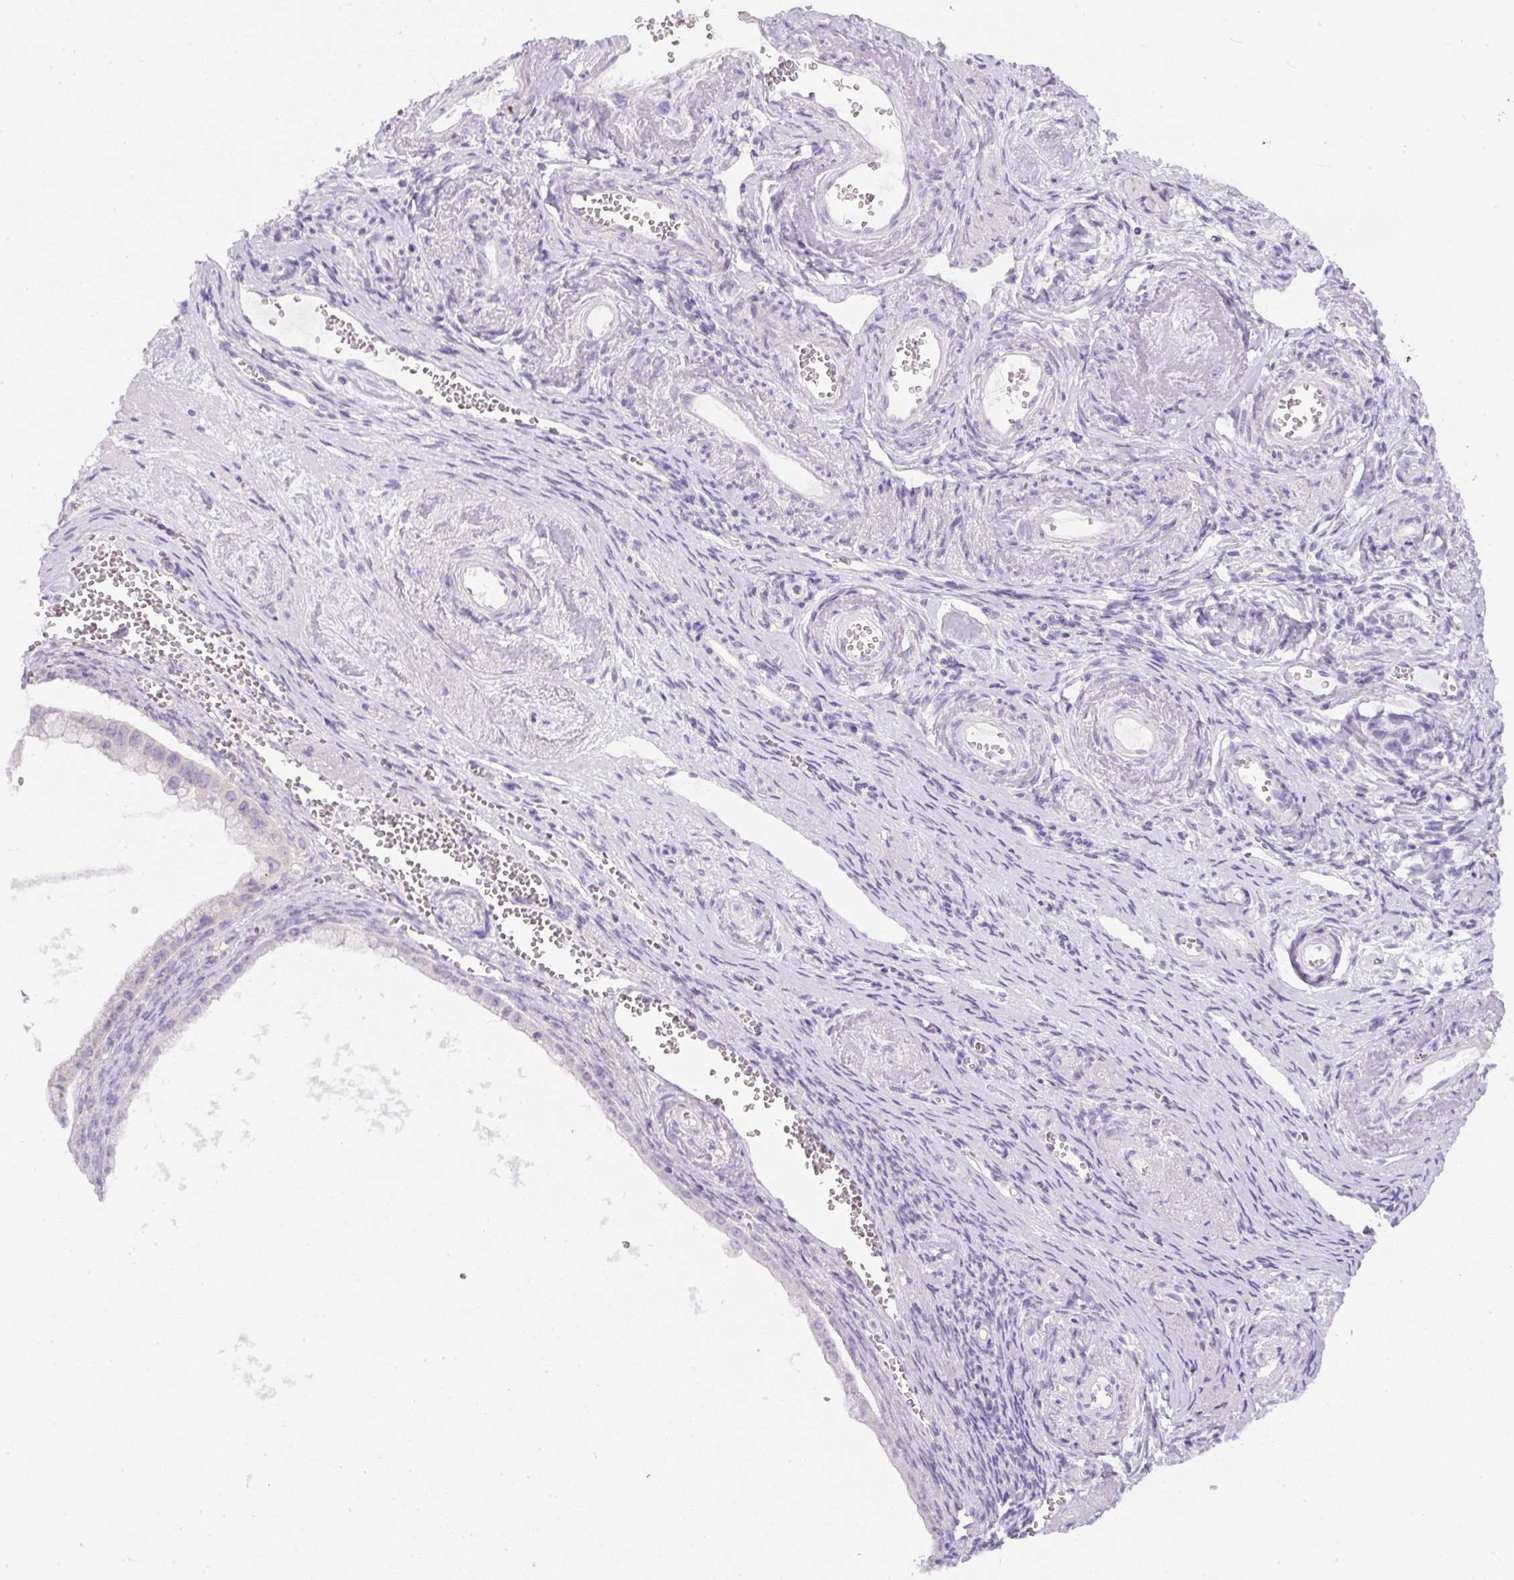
{"staining": {"intensity": "negative", "quantity": "none", "location": "none"}, "tissue": "ovarian cancer", "cell_type": "Tumor cells", "image_type": "cancer", "snomed": [{"axis": "morphology", "description": "Cystadenocarcinoma, mucinous, NOS"}, {"axis": "topography", "description": "Ovary"}], "caption": "Histopathology image shows no significant protein staining in tumor cells of ovarian cancer (mucinous cystadenocarcinoma). (DAB IHC visualized using brightfield microscopy, high magnification).", "gene": "DAPK1", "patient": {"sex": "female", "age": 59}}